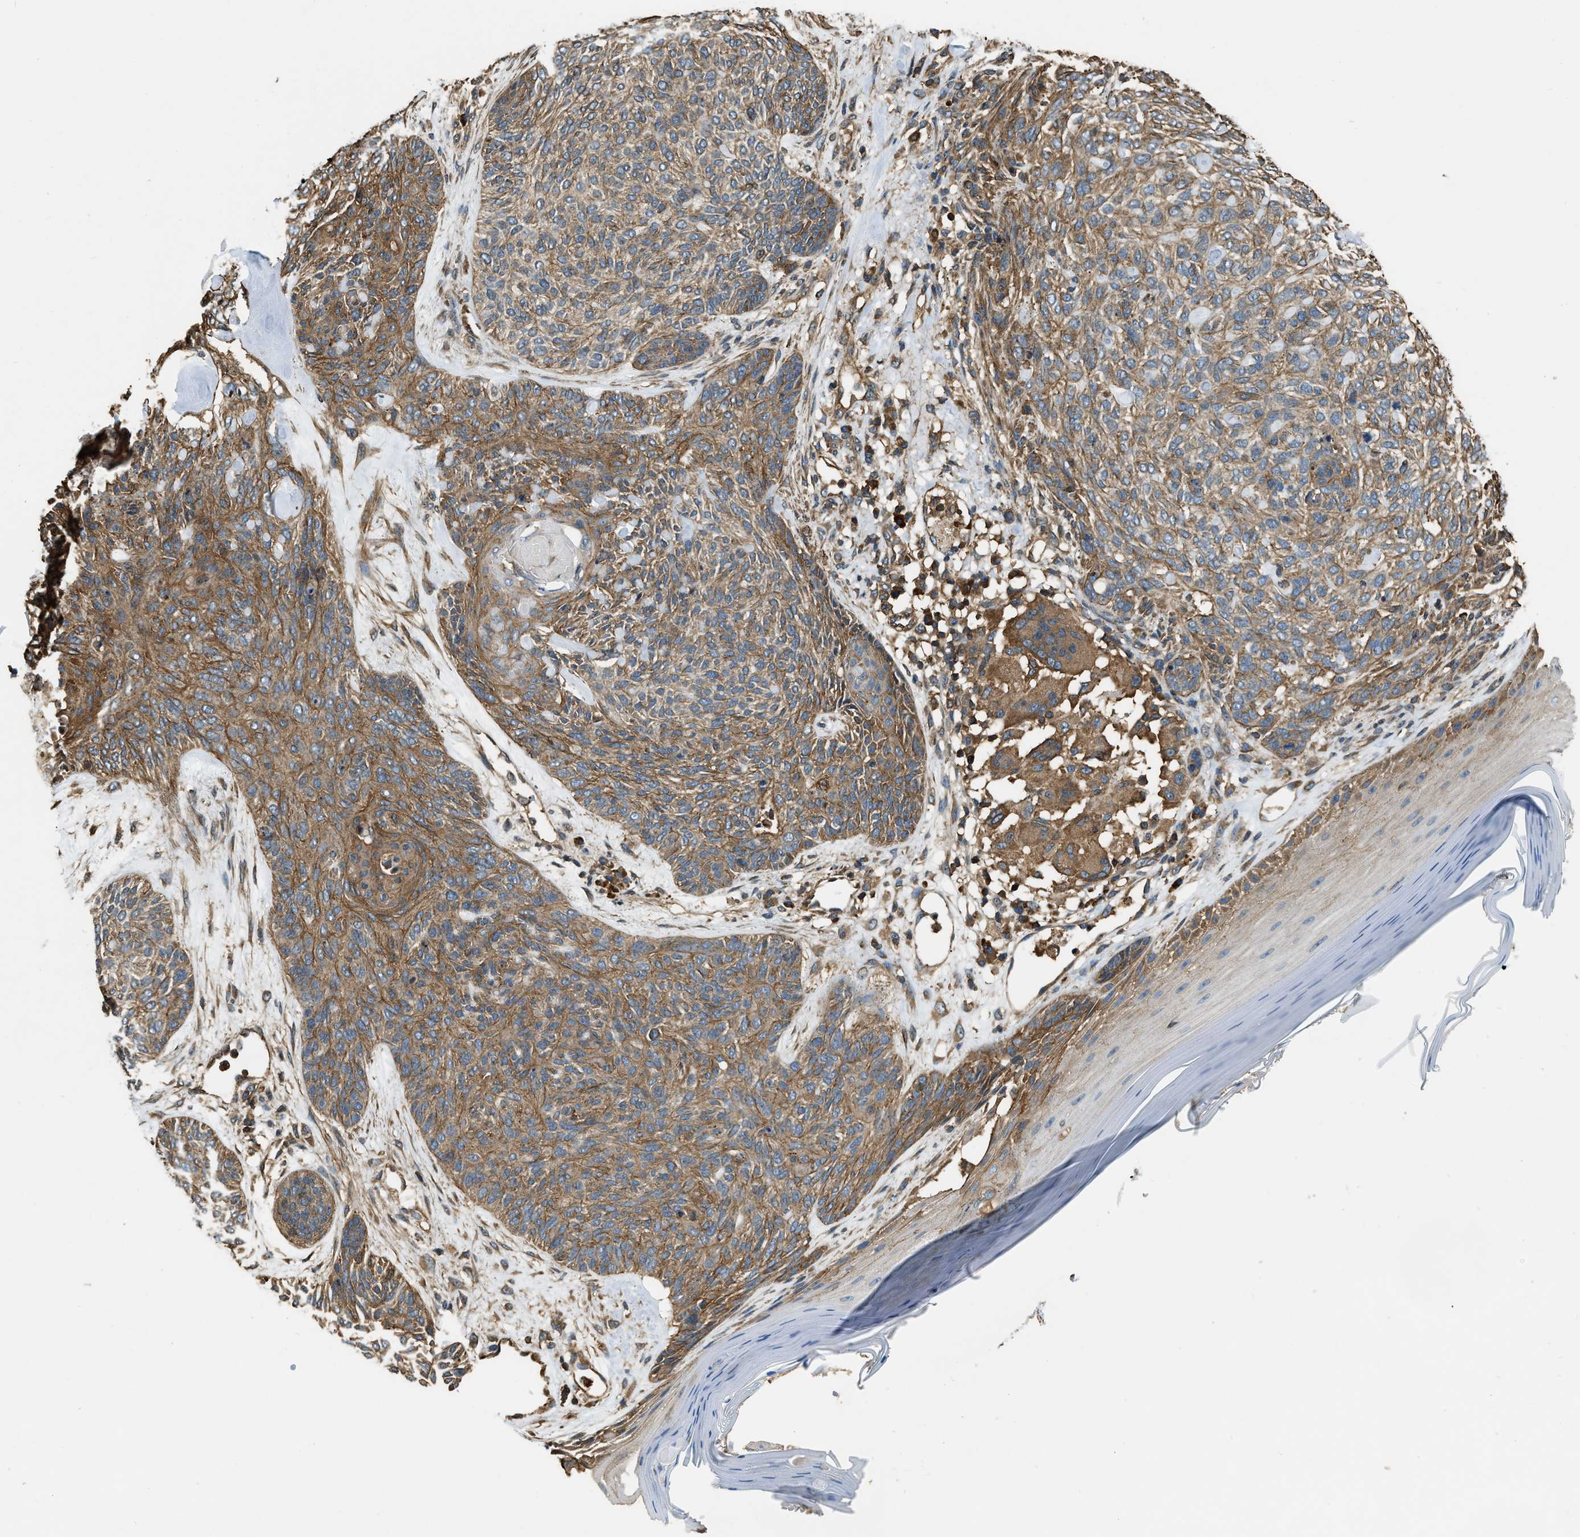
{"staining": {"intensity": "moderate", "quantity": ">75%", "location": "cytoplasmic/membranous"}, "tissue": "skin cancer", "cell_type": "Tumor cells", "image_type": "cancer", "snomed": [{"axis": "morphology", "description": "Basal cell carcinoma"}, {"axis": "topography", "description": "Skin"}], "caption": "High-power microscopy captured an IHC image of skin cancer, revealing moderate cytoplasmic/membranous positivity in about >75% of tumor cells.", "gene": "YARS1", "patient": {"sex": "male", "age": 55}}